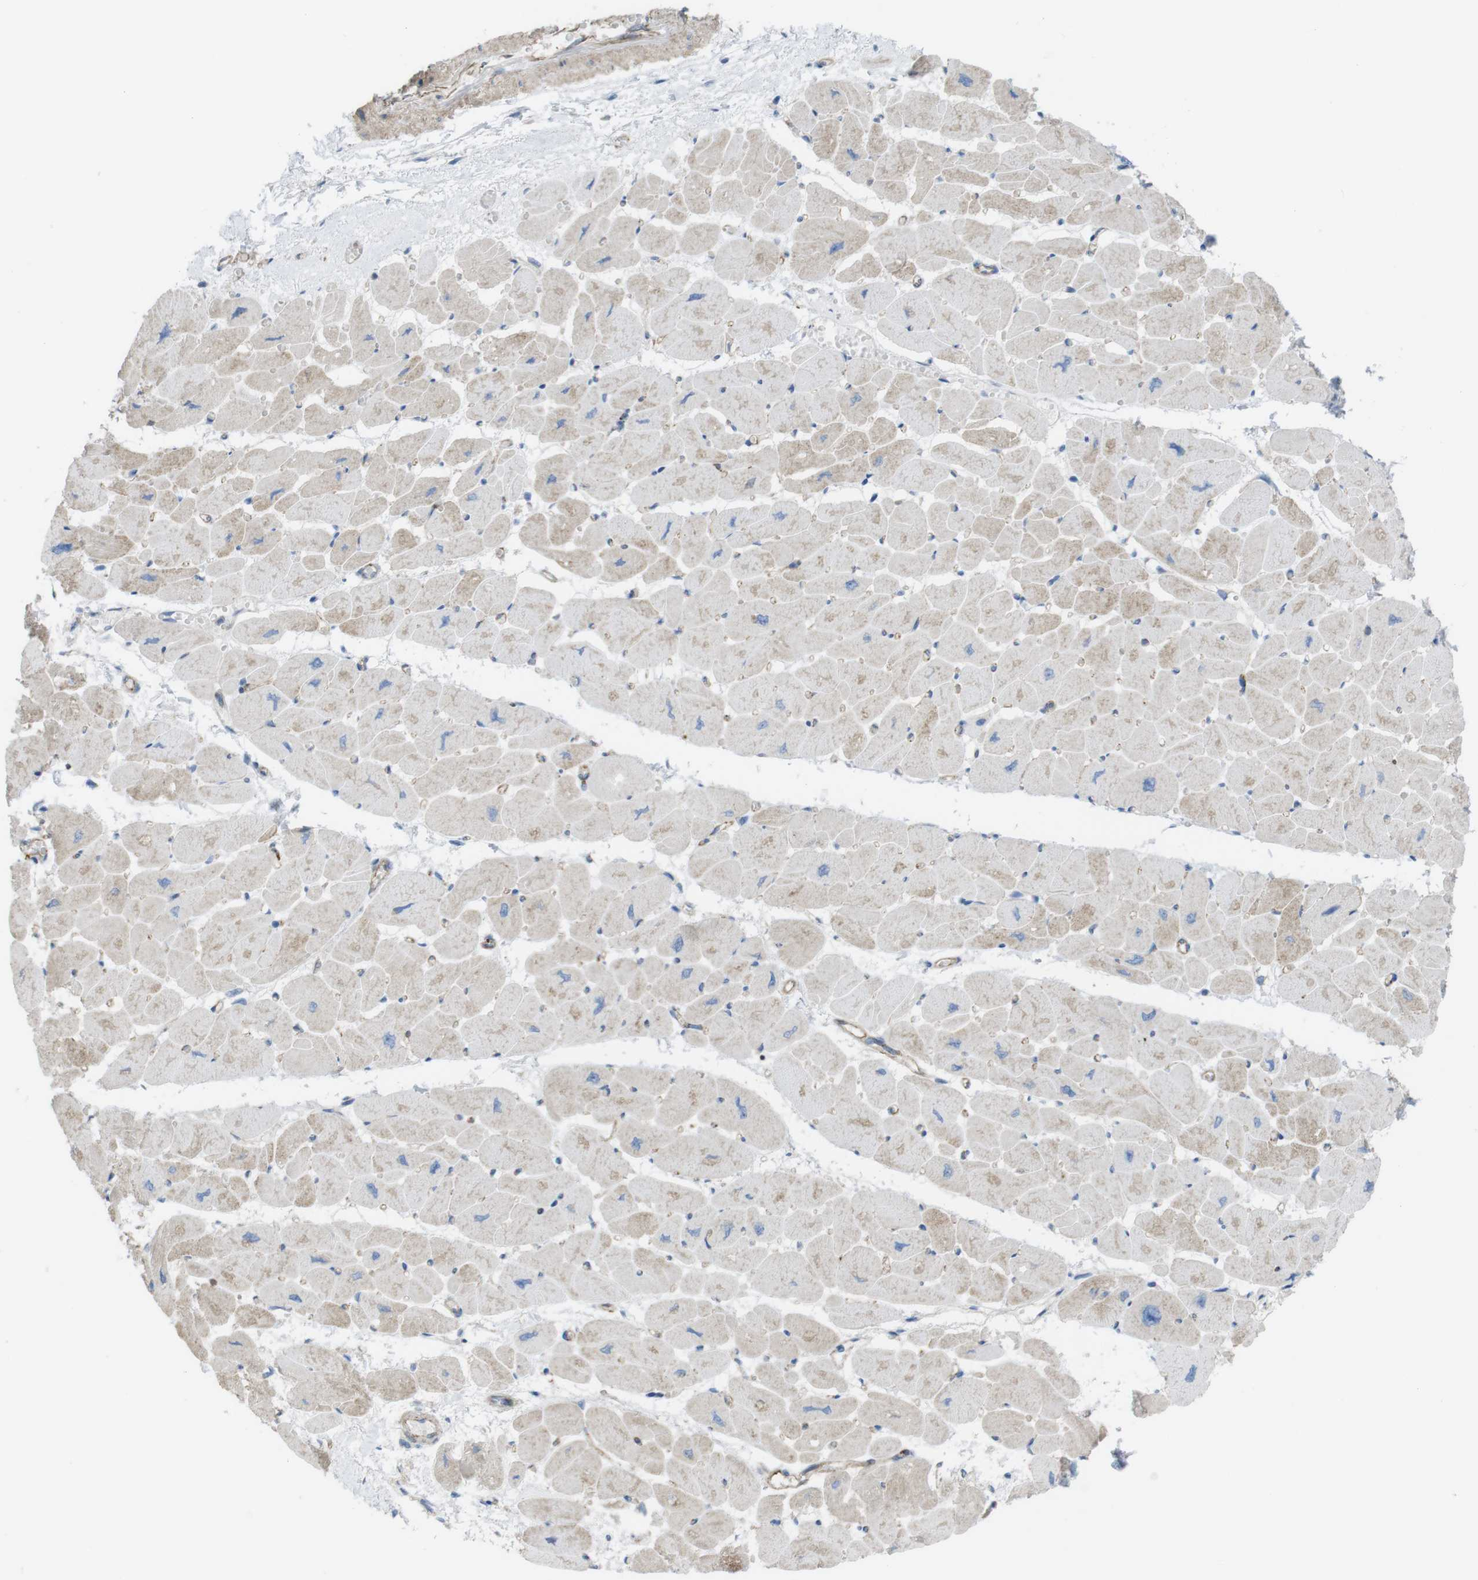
{"staining": {"intensity": "weak", "quantity": ">75%", "location": "cytoplasmic/membranous"}, "tissue": "heart muscle", "cell_type": "Cardiomyocytes", "image_type": "normal", "snomed": [{"axis": "morphology", "description": "Normal tissue, NOS"}, {"axis": "topography", "description": "Heart"}], "caption": "The photomicrograph exhibits immunohistochemical staining of benign heart muscle. There is weak cytoplasmic/membranous expression is appreciated in approximately >75% of cardiomyocytes.", "gene": "PREX2", "patient": {"sex": "female", "age": 54}}